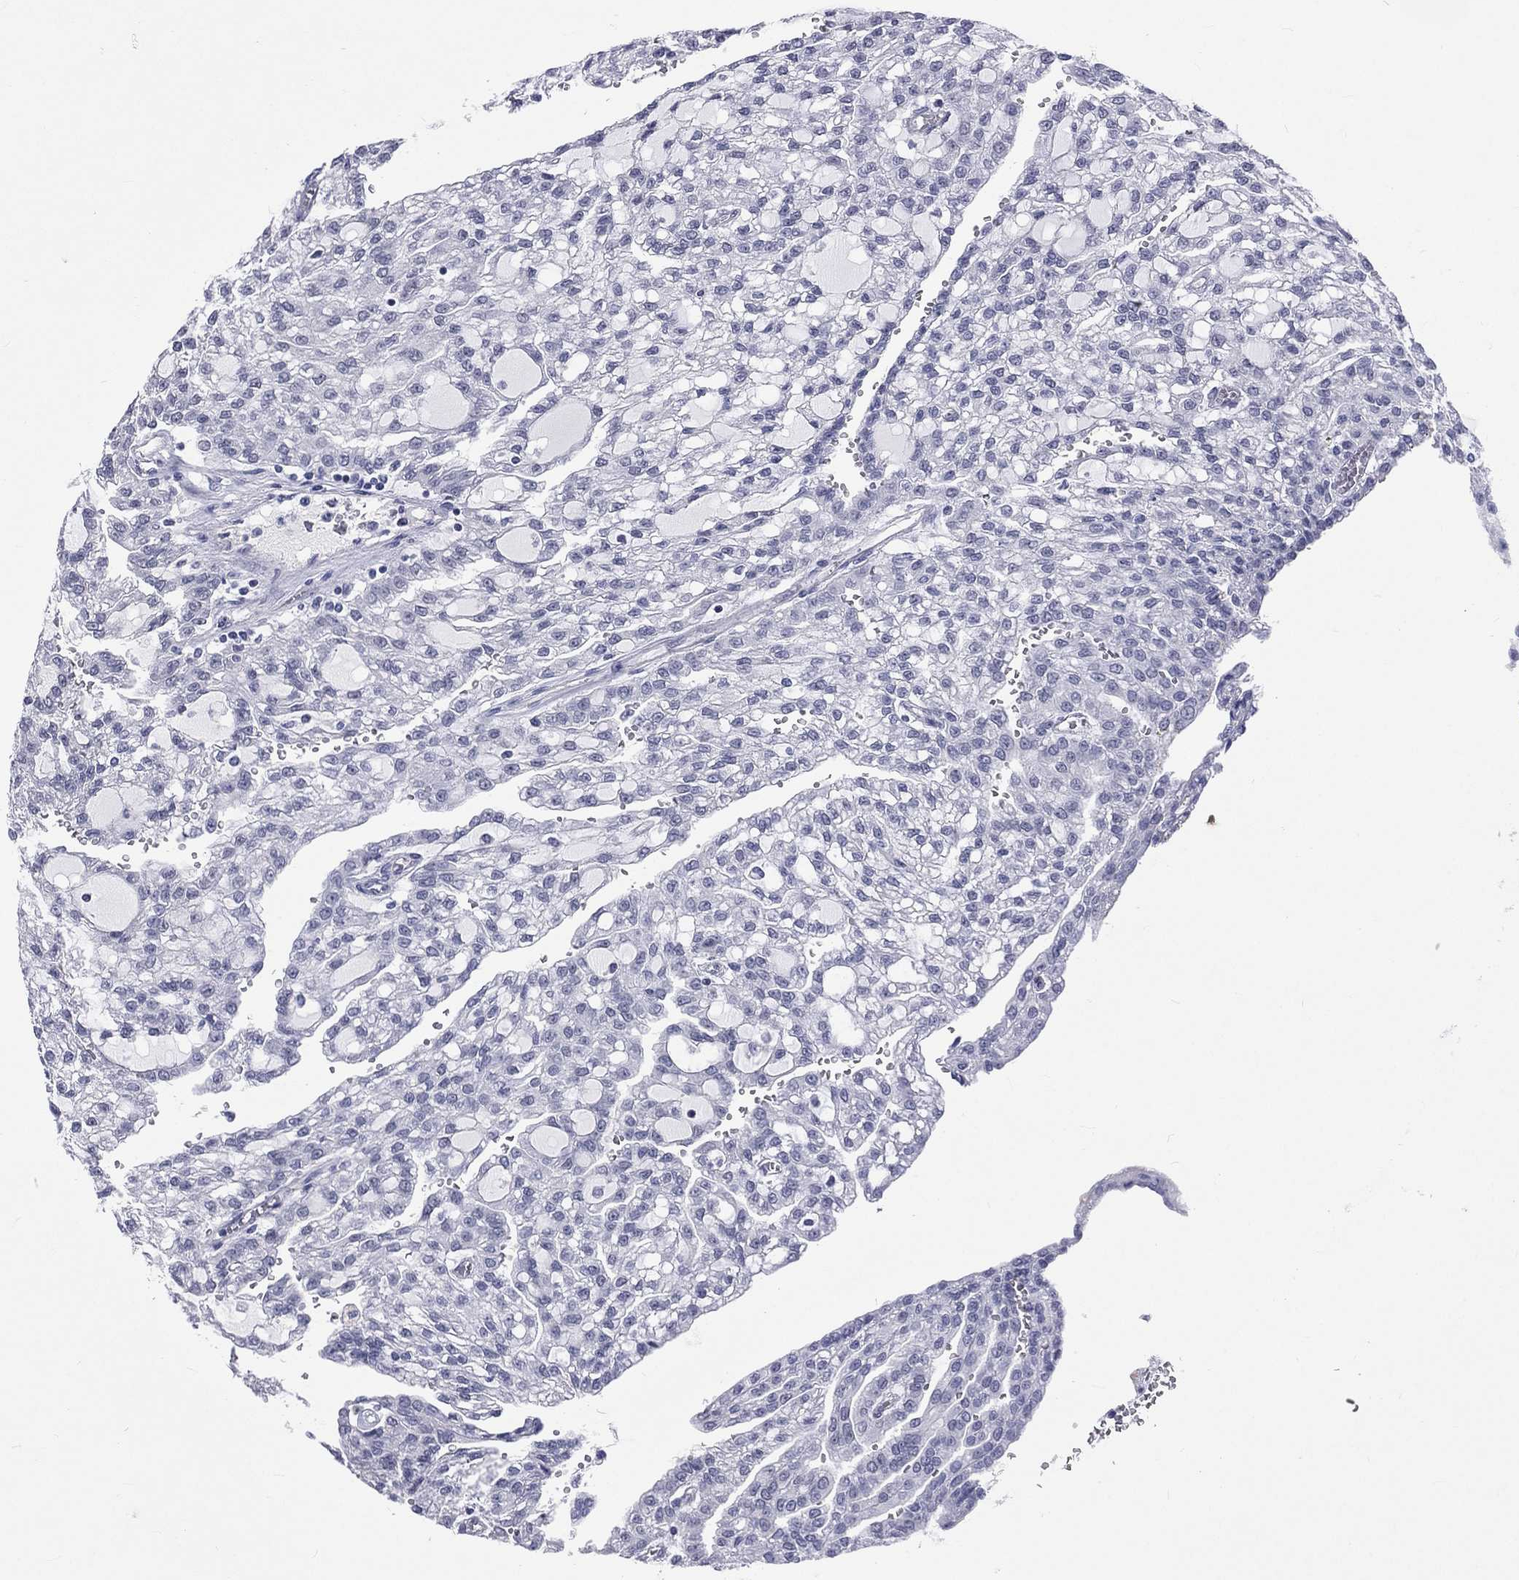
{"staining": {"intensity": "negative", "quantity": "none", "location": "none"}, "tissue": "renal cancer", "cell_type": "Tumor cells", "image_type": "cancer", "snomed": [{"axis": "morphology", "description": "Adenocarcinoma, NOS"}, {"axis": "topography", "description": "Kidney"}], "caption": "This is an IHC micrograph of renal cancer. There is no expression in tumor cells.", "gene": "SSX1", "patient": {"sex": "male", "age": 63}}